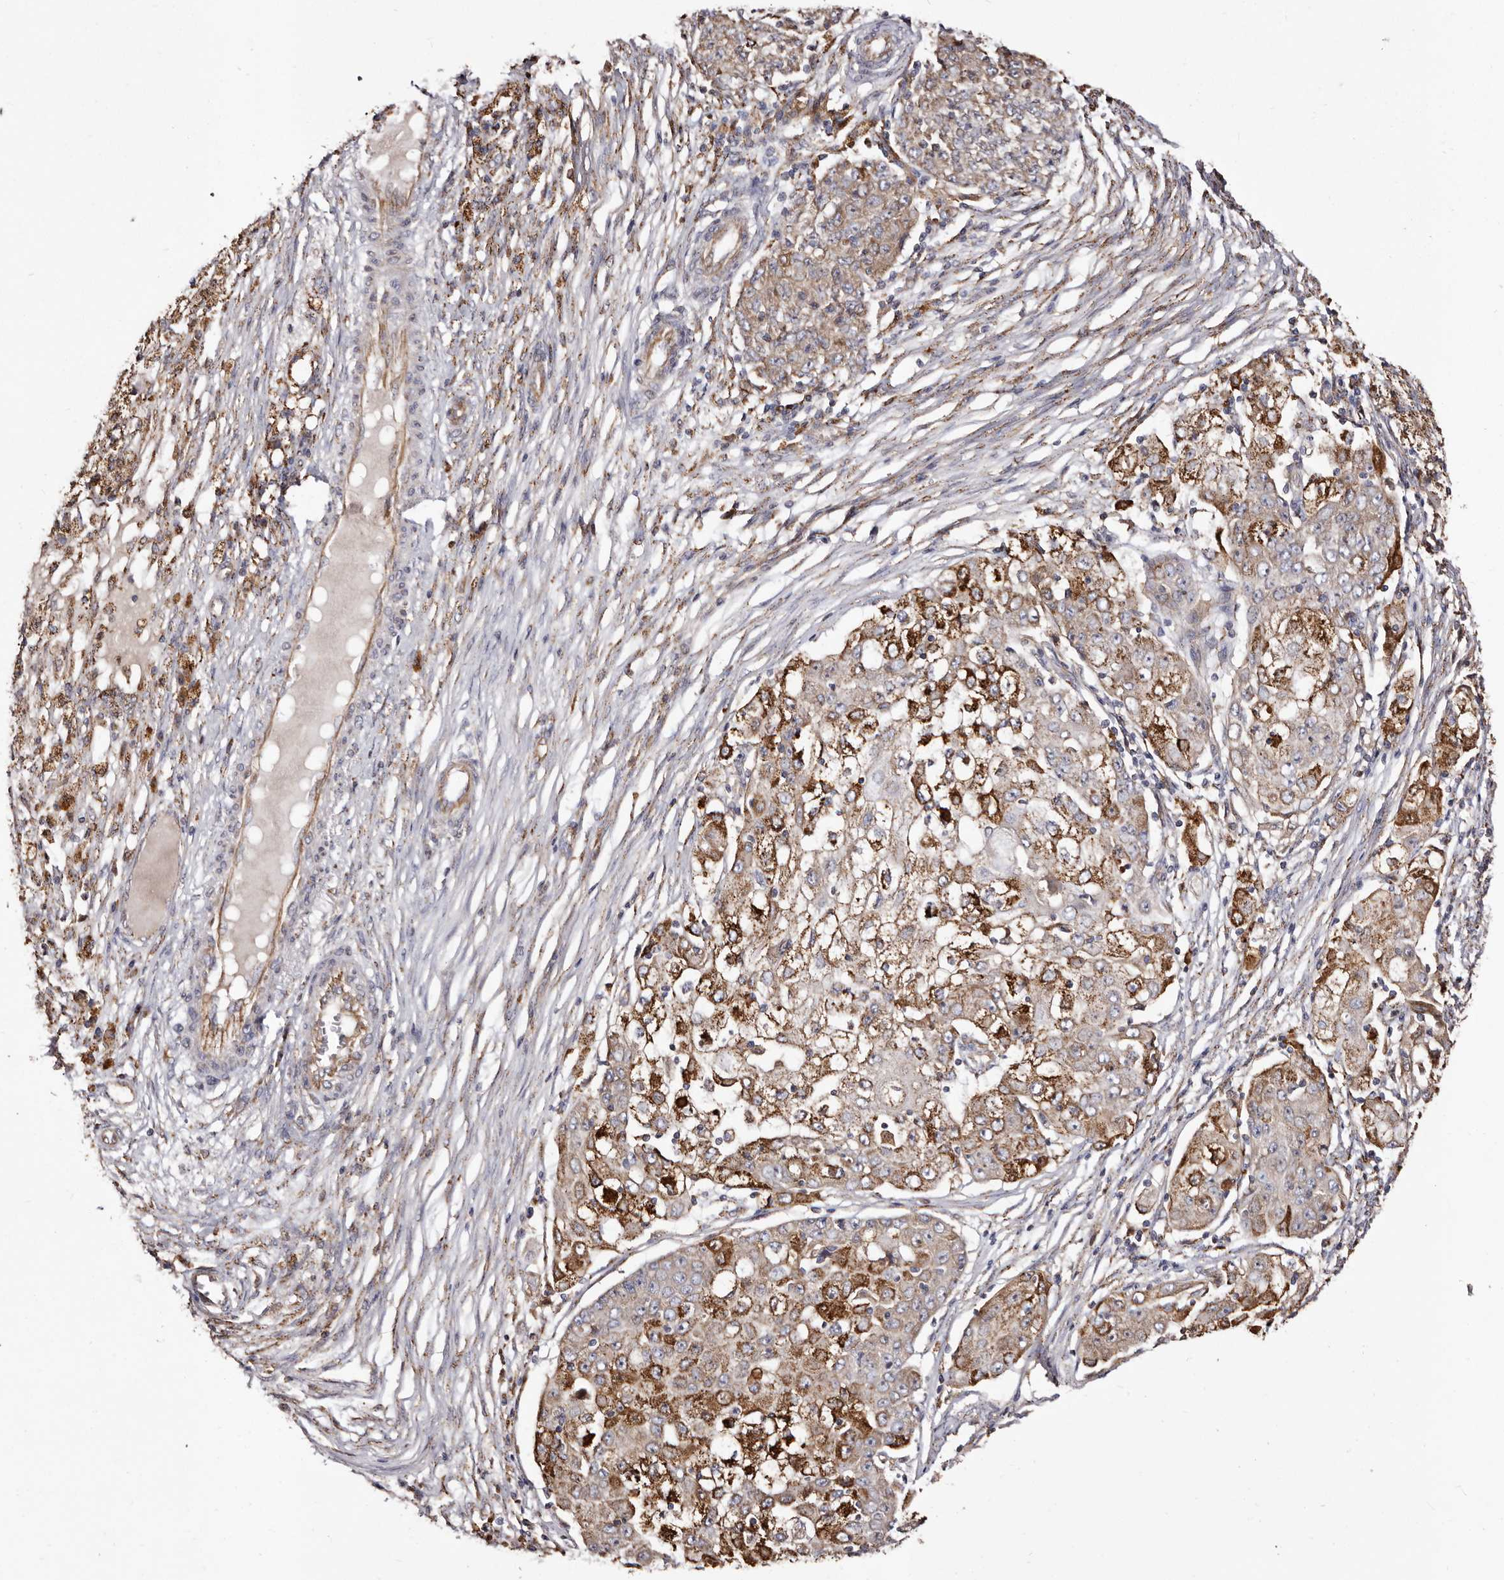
{"staining": {"intensity": "moderate", "quantity": "25%-75%", "location": "cytoplasmic/membranous"}, "tissue": "ovarian cancer", "cell_type": "Tumor cells", "image_type": "cancer", "snomed": [{"axis": "morphology", "description": "Carcinoma, endometroid"}, {"axis": "topography", "description": "Ovary"}], "caption": "Human endometroid carcinoma (ovarian) stained with a protein marker shows moderate staining in tumor cells.", "gene": "LUZP1", "patient": {"sex": "female", "age": 42}}